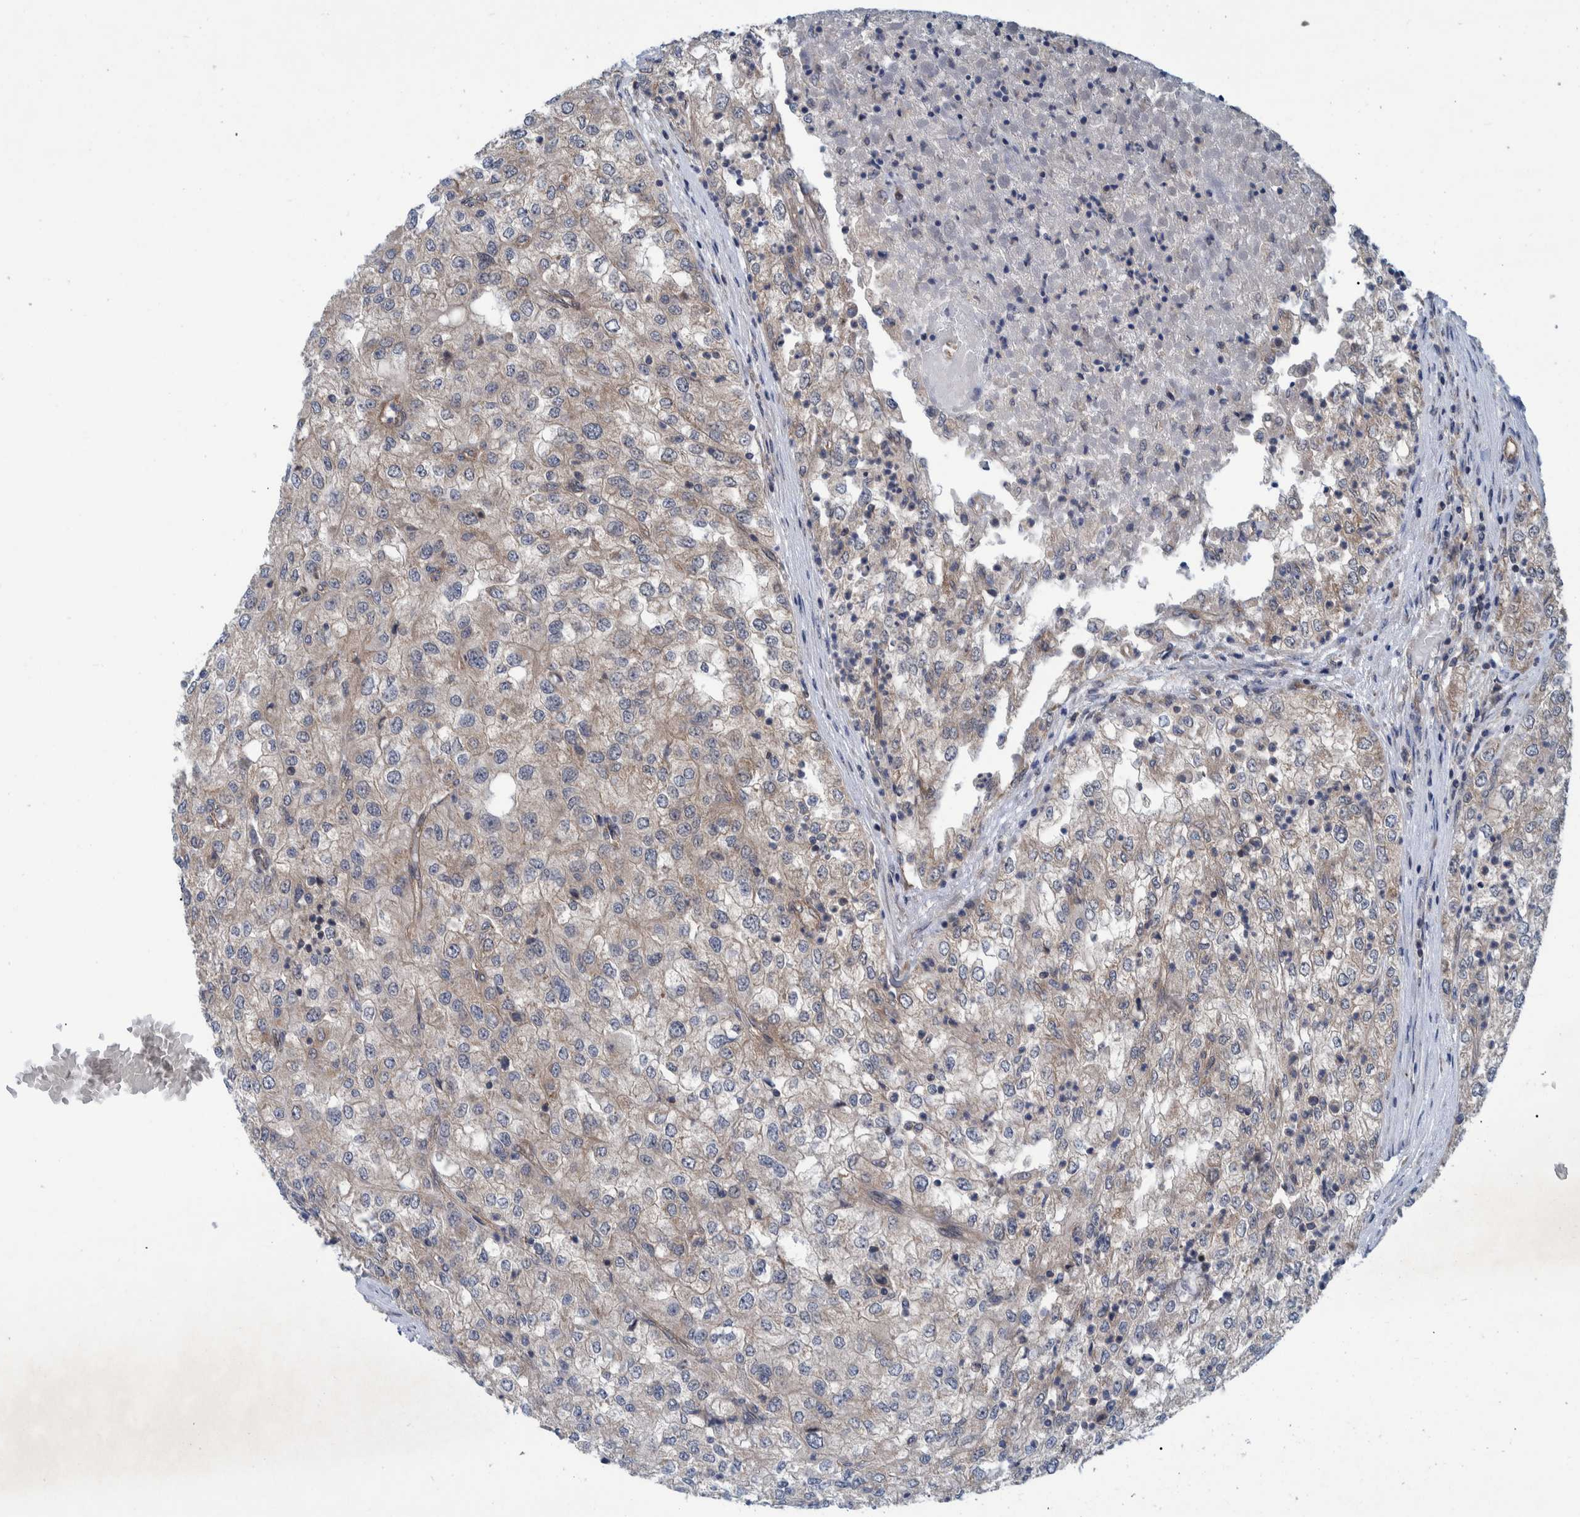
{"staining": {"intensity": "weak", "quantity": "25%-75%", "location": "cytoplasmic/membranous"}, "tissue": "renal cancer", "cell_type": "Tumor cells", "image_type": "cancer", "snomed": [{"axis": "morphology", "description": "Adenocarcinoma, NOS"}, {"axis": "topography", "description": "Kidney"}], "caption": "IHC staining of adenocarcinoma (renal), which displays low levels of weak cytoplasmic/membranous staining in approximately 25%-75% of tumor cells indicating weak cytoplasmic/membranous protein expression. The staining was performed using DAB (3,3'-diaminobenzidine) (brown) for protein detection and nuclei were counterstained in hematoxylin (blue).", "gene": "MRPS7", "patient": {"sex": "female", "age": 54}}